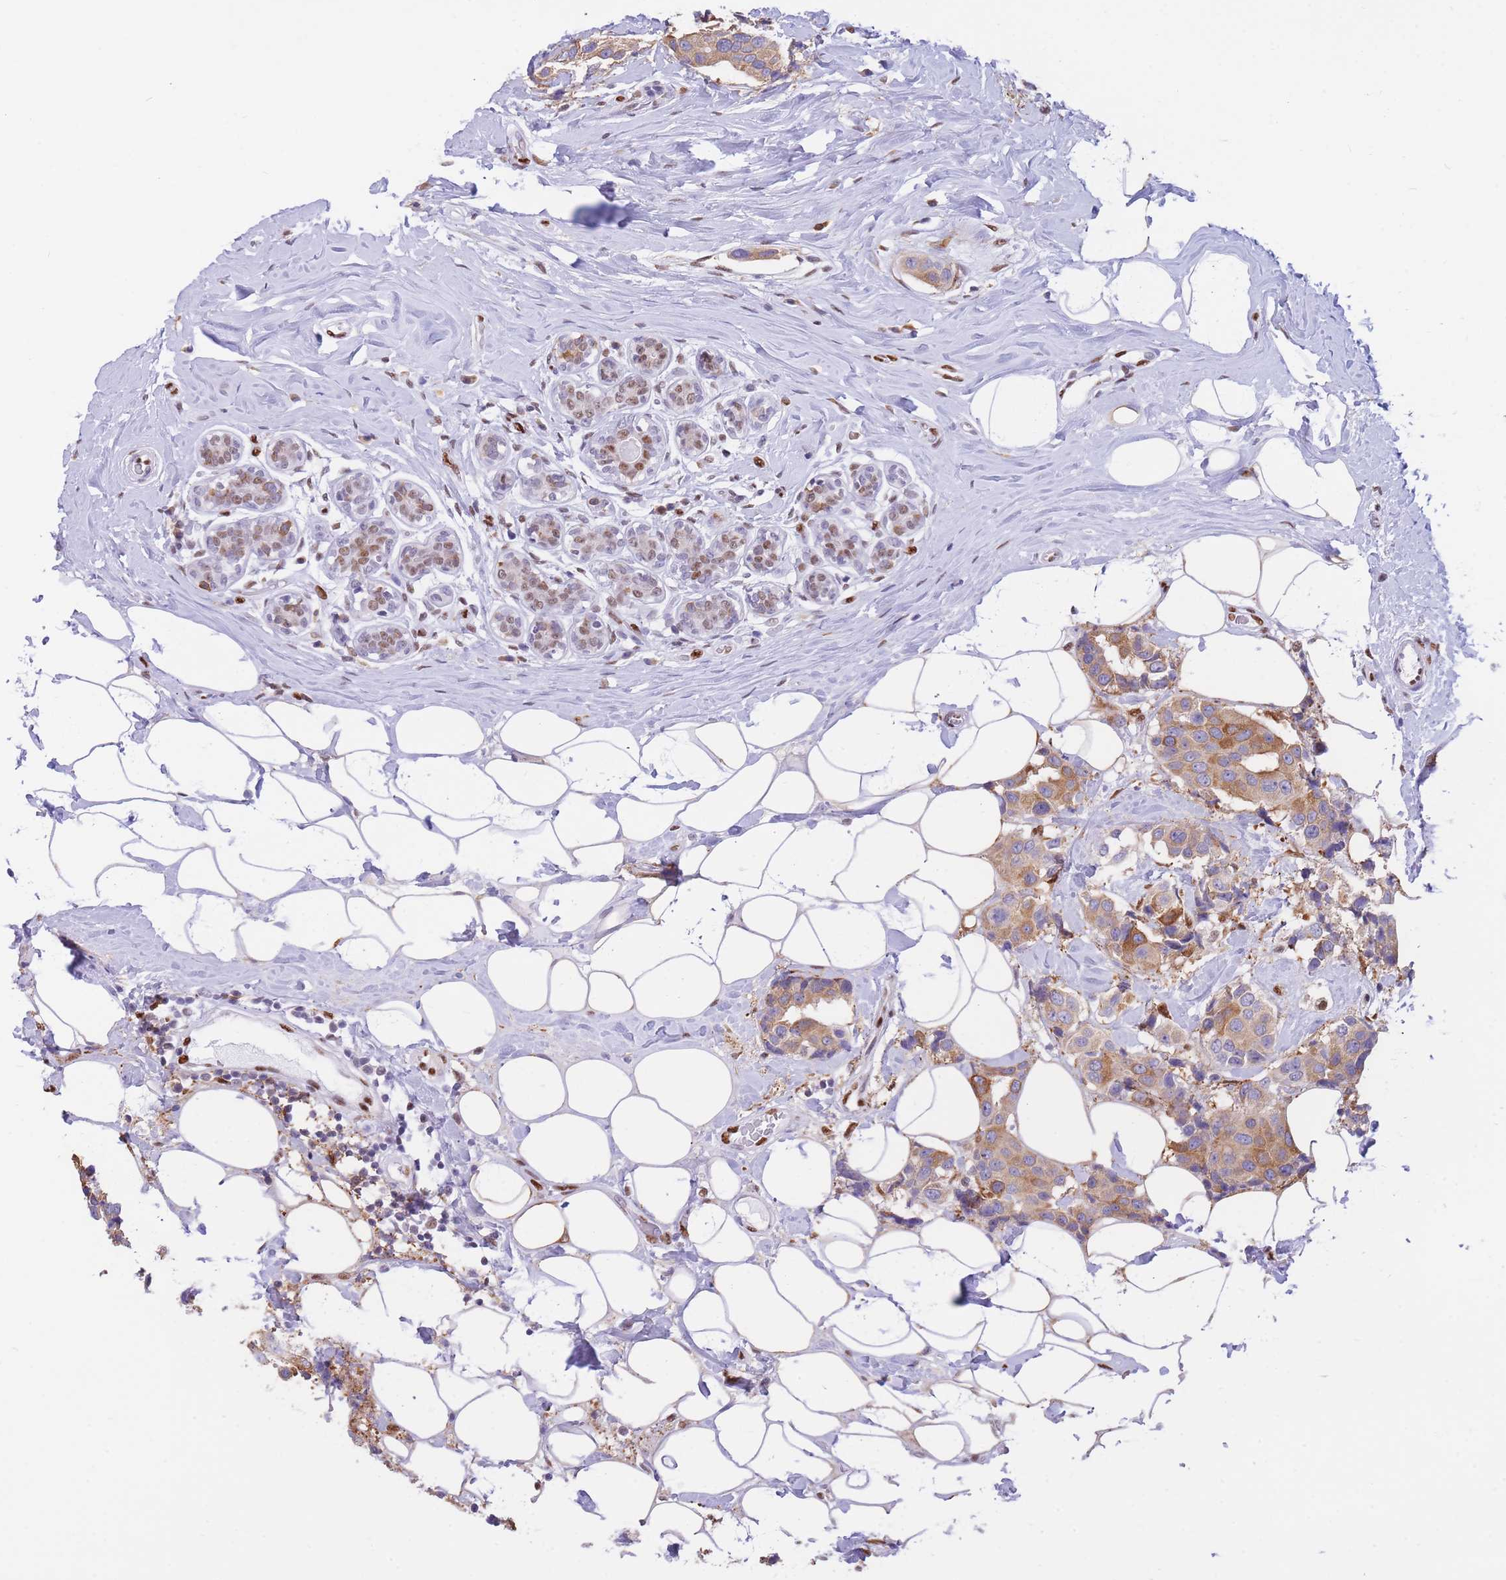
{"staining": {"intensity": "moderate", "quantity": ">75%", "location": "cytoplasmic/membranous"}, "tissue": "breast cancer", "cell_type": "Tumor cells", "image_type": "cancer", "snomed": [{"axis": "morphology", "description": "Normal tissue, NOS"}, {"axis": "morphology", "description": "Duct carcinoma"}, {"axis": "topography", "description": "Breast"}], "caption": "Immunohistochemistry micrograph of breast cancer (infiltrating ductal carcinoma) stained for a protein (brown), which reveals medium levels of moderate cytoplasmic/membranous staining in approximately >75% of tumor cells.", "gene": "FAM153A", "patient": {"sex": "female", "age": 39}}